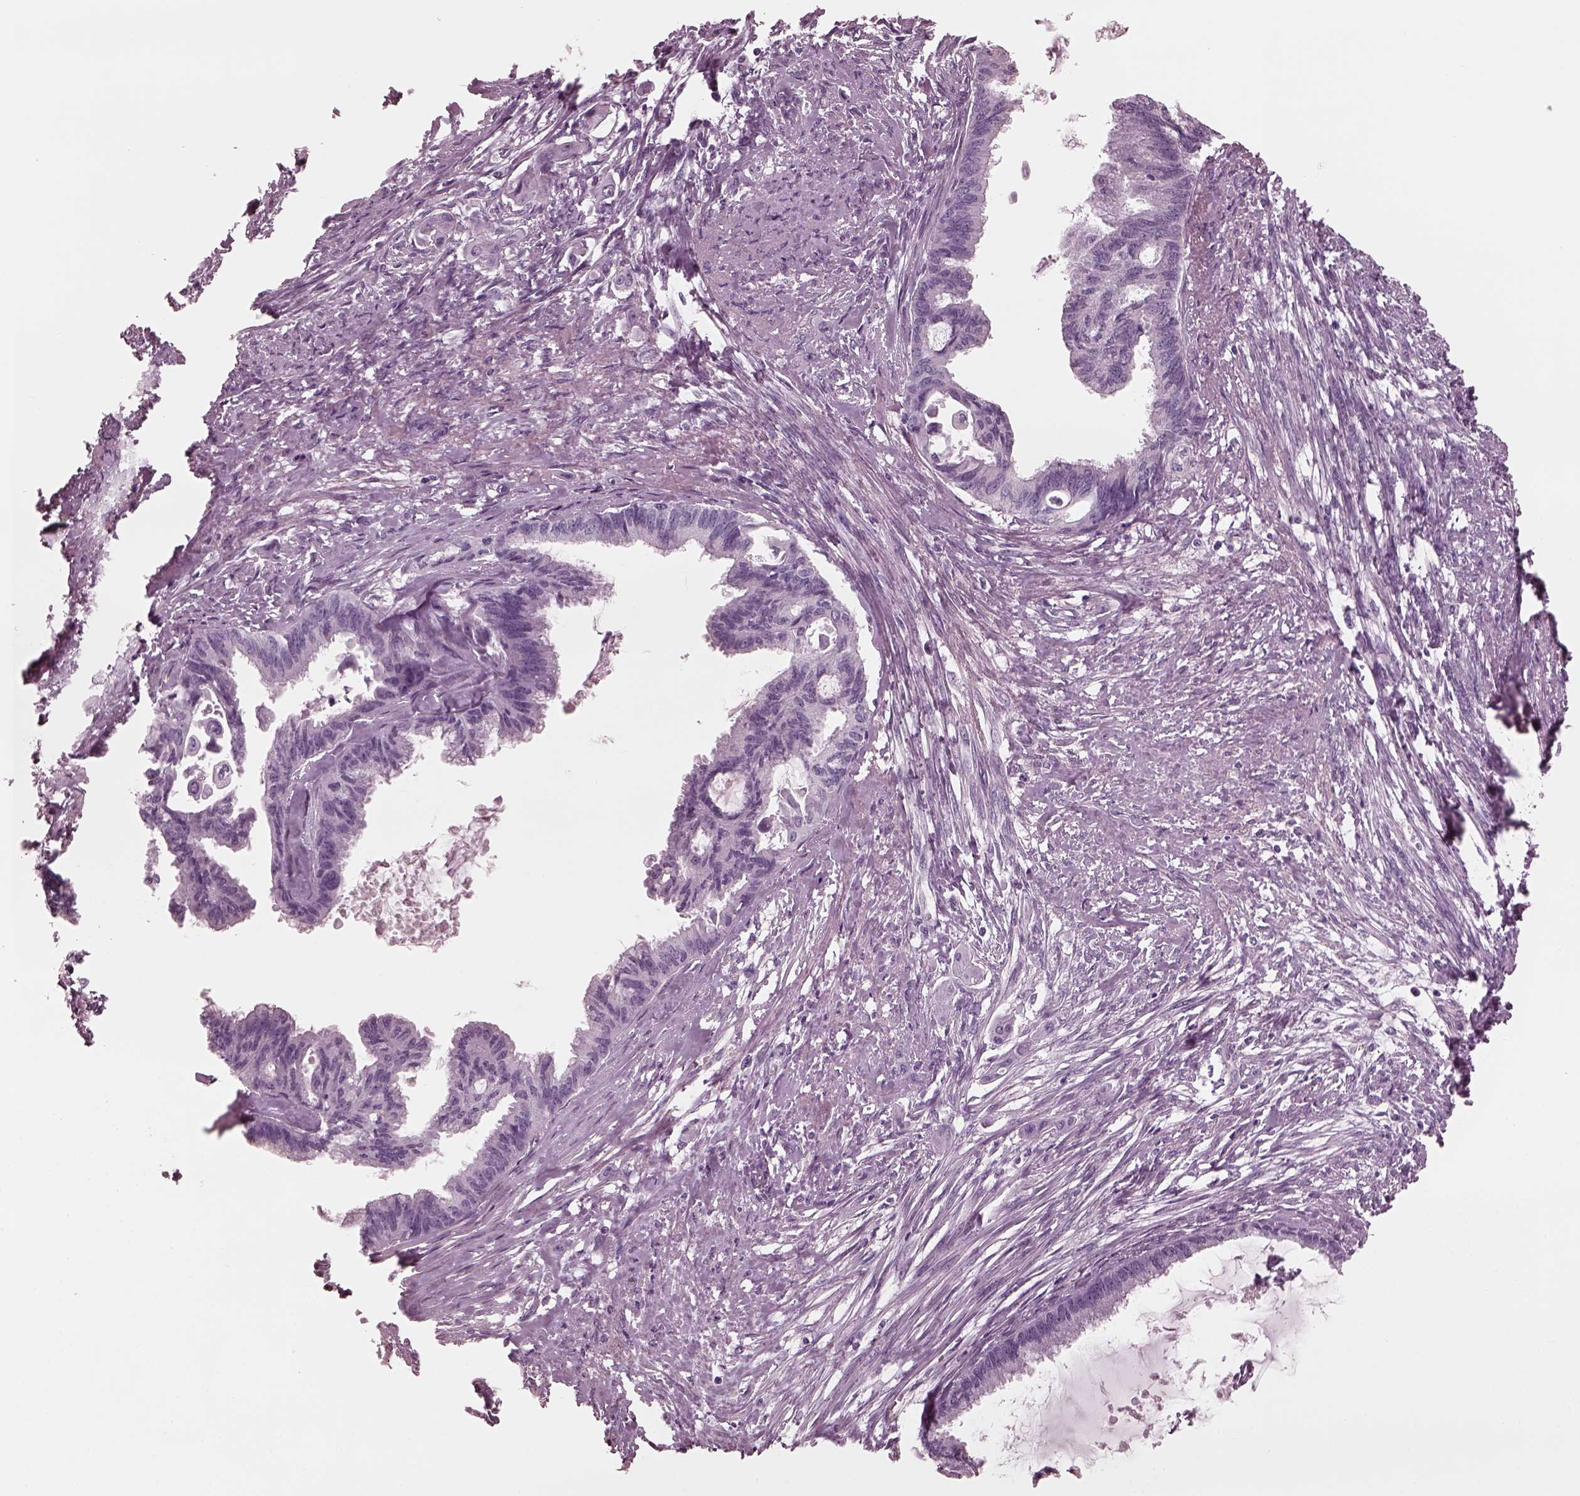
{"staining": {"intensity": "negative", "quantity": "none", "location": "none"}, "tissue": "endometrial cancer", "cell_type": "Tumor cells", "image_type": "cancer", "snomed": [{"axis": "morphology", "description": "Adenocarcinoma, NOS"}, {"axis": "topography", "description": "Endometrium"}], "caption": "Endometrial cancer was stained to show a protein in brown. There is no significant staining in tumor cells. (DAB (3,3'-diaminobenzidine) immunohistochemistry (IHC) visualized using brightfield microscopy, high magnification).", "gene": "CGA", "patient": {"sex": "female", "age": 86}}